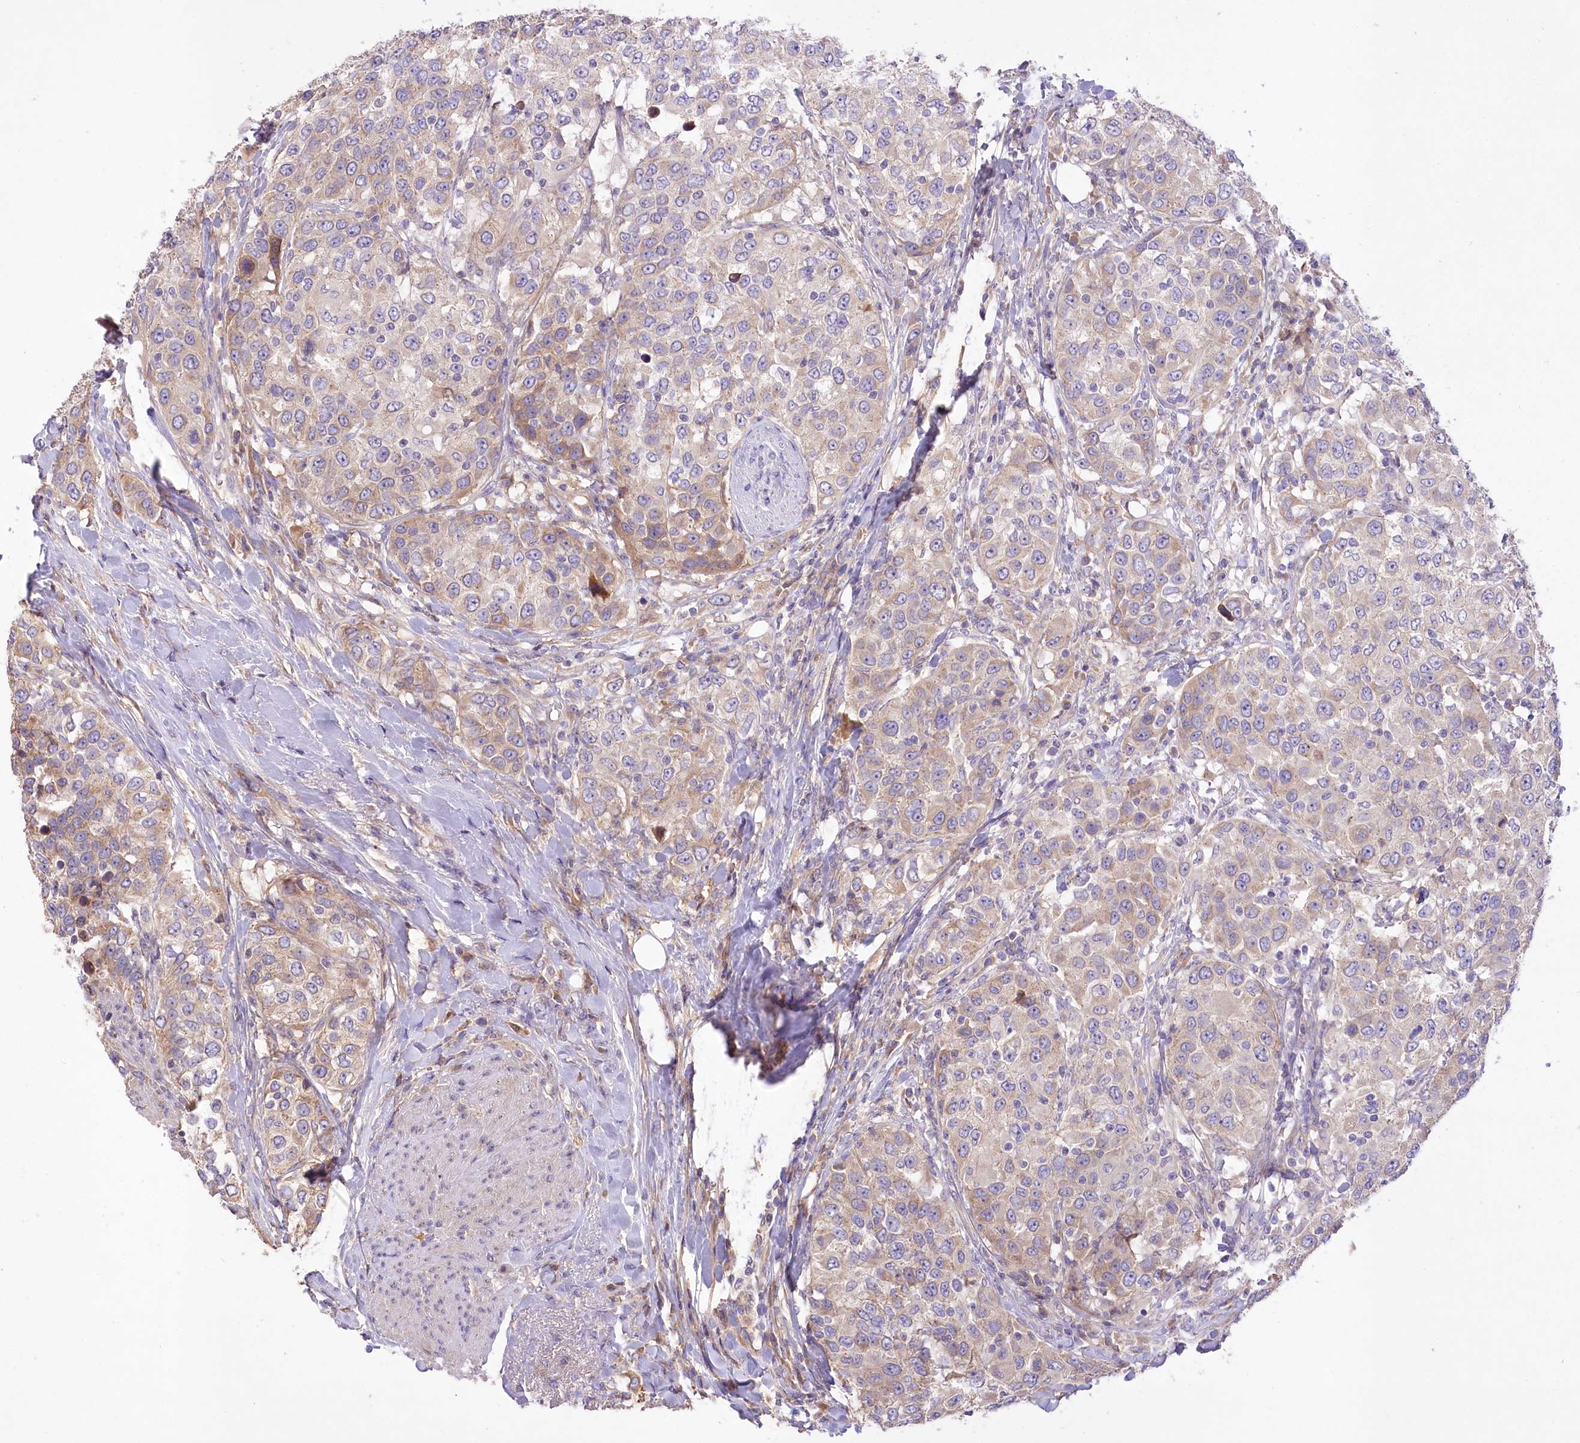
{"staining": {"intensity": "weak", "quantity": "25%-75%", "location": "cytoplasmic/membranous"}, "tissue": "urothelial cancer", "cell_type": "Tumor cells", "image_type": "cancer", "snomed": [{"axis": "morphology", "description": "Urothelial carcinoma, High grade"}, {"axis": "topography", "description": "Urinary bladder"}], "caption": "Urothelial cancer stained with DAB immunohistochemistry (IHC) shows low levels of weak cytoplasmic/membranous expression in approximately 25%-75% of tumor cells.", "gene": "PBLD", "patient": {"sex": "female", "age": 80}}